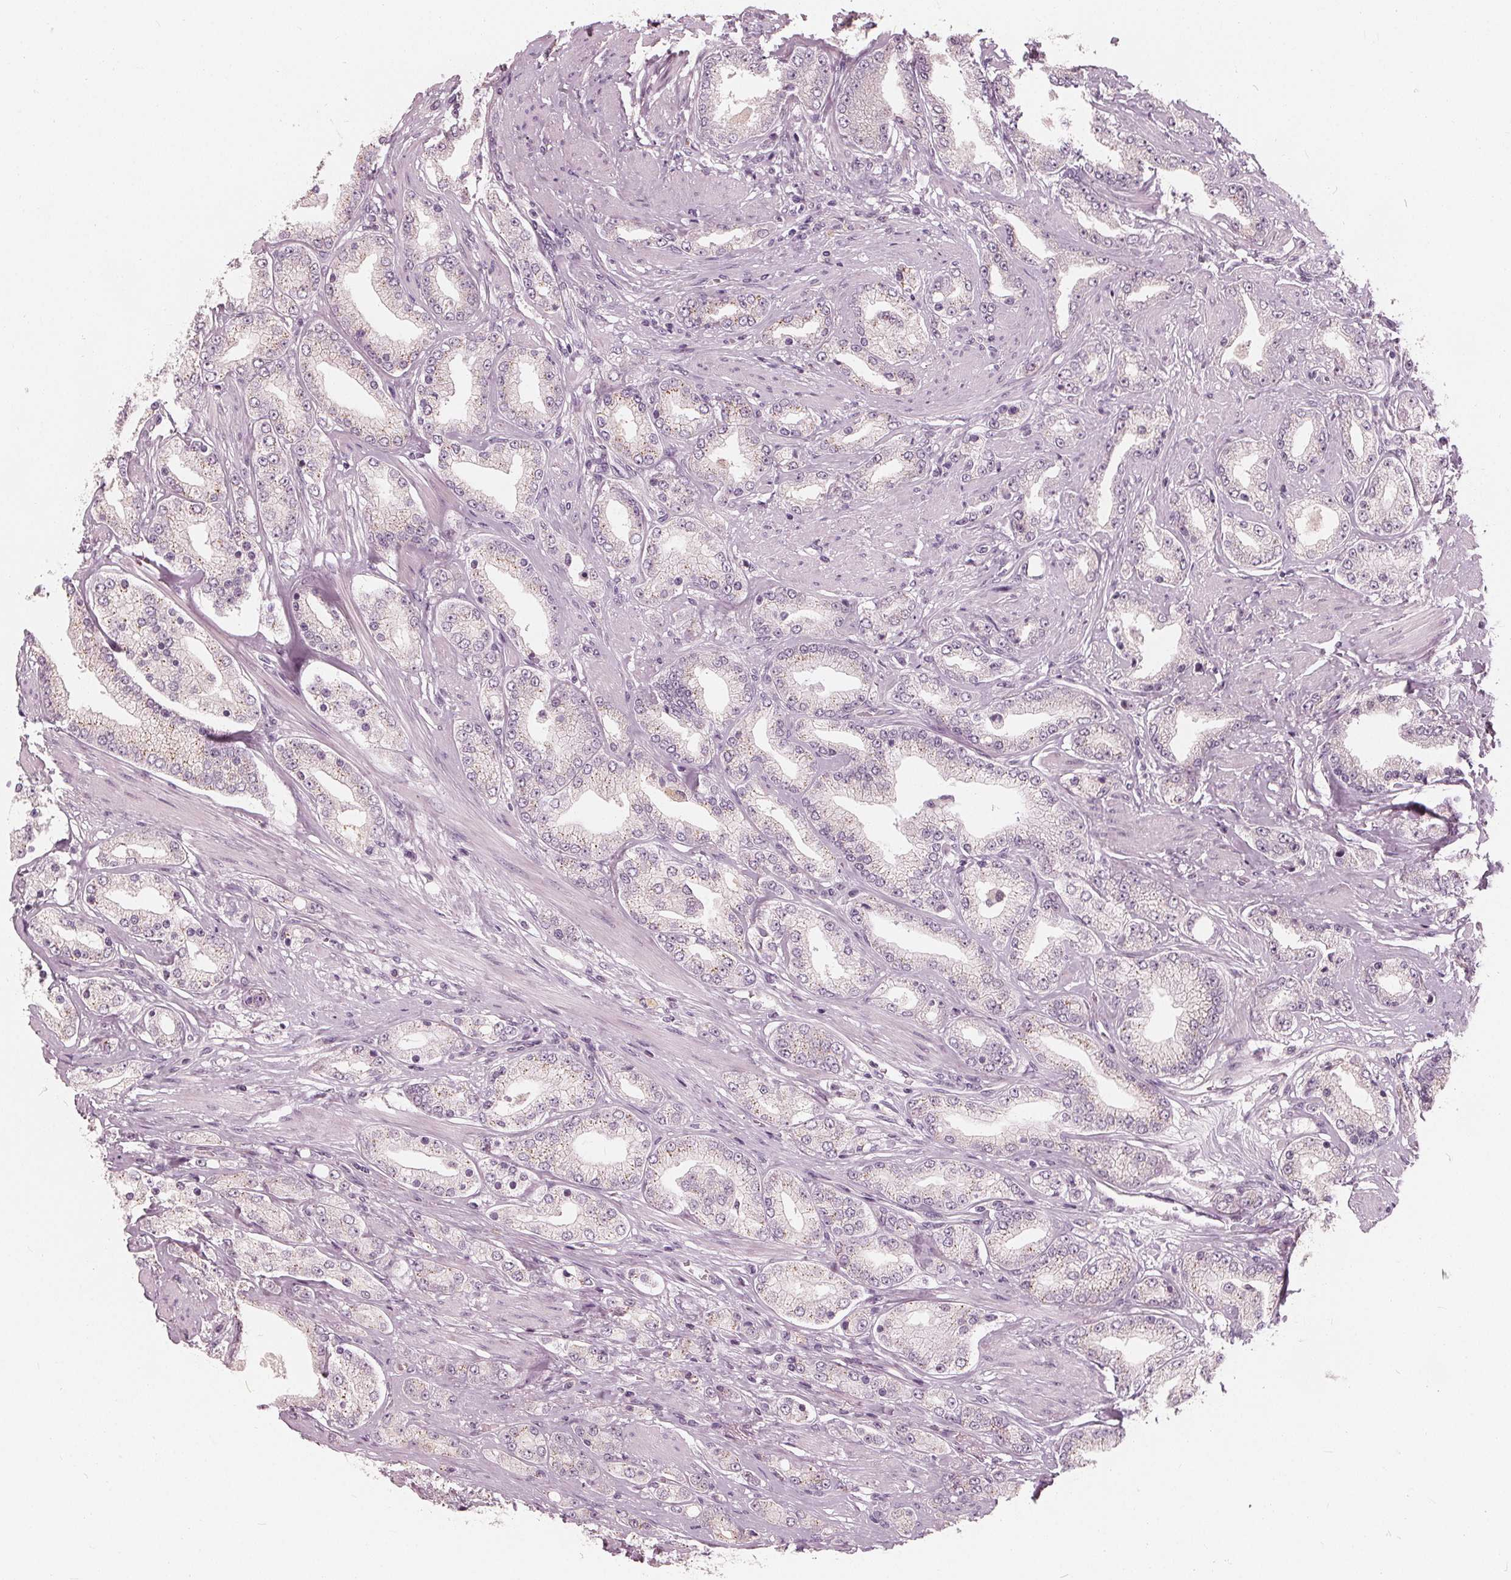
{"staining": {"intensity": "negative", "quantity": "none", "location": "none"}, "tissue": "prostate cancer", "cell_type": "Tumor cells", "image_type": "cancer", "snomed": [{"axis": "morphology", "description": "Adenocarcinoma, High grade"}, {"axis": "topography", "description": "Prostate"}], "caption": "Tumor cells are negative for brown protein staining in adenocarcinoma (high-grade) (prostate). The staining was performed using DAB (3,3'-diaminobenzidine) to visualize the protein expression in brown, while the nuclei were stained in blue with hematoxylin (Magnification: 20x).", "gene": "SAT2", "patient": {"sex": "male", "age": 67}}